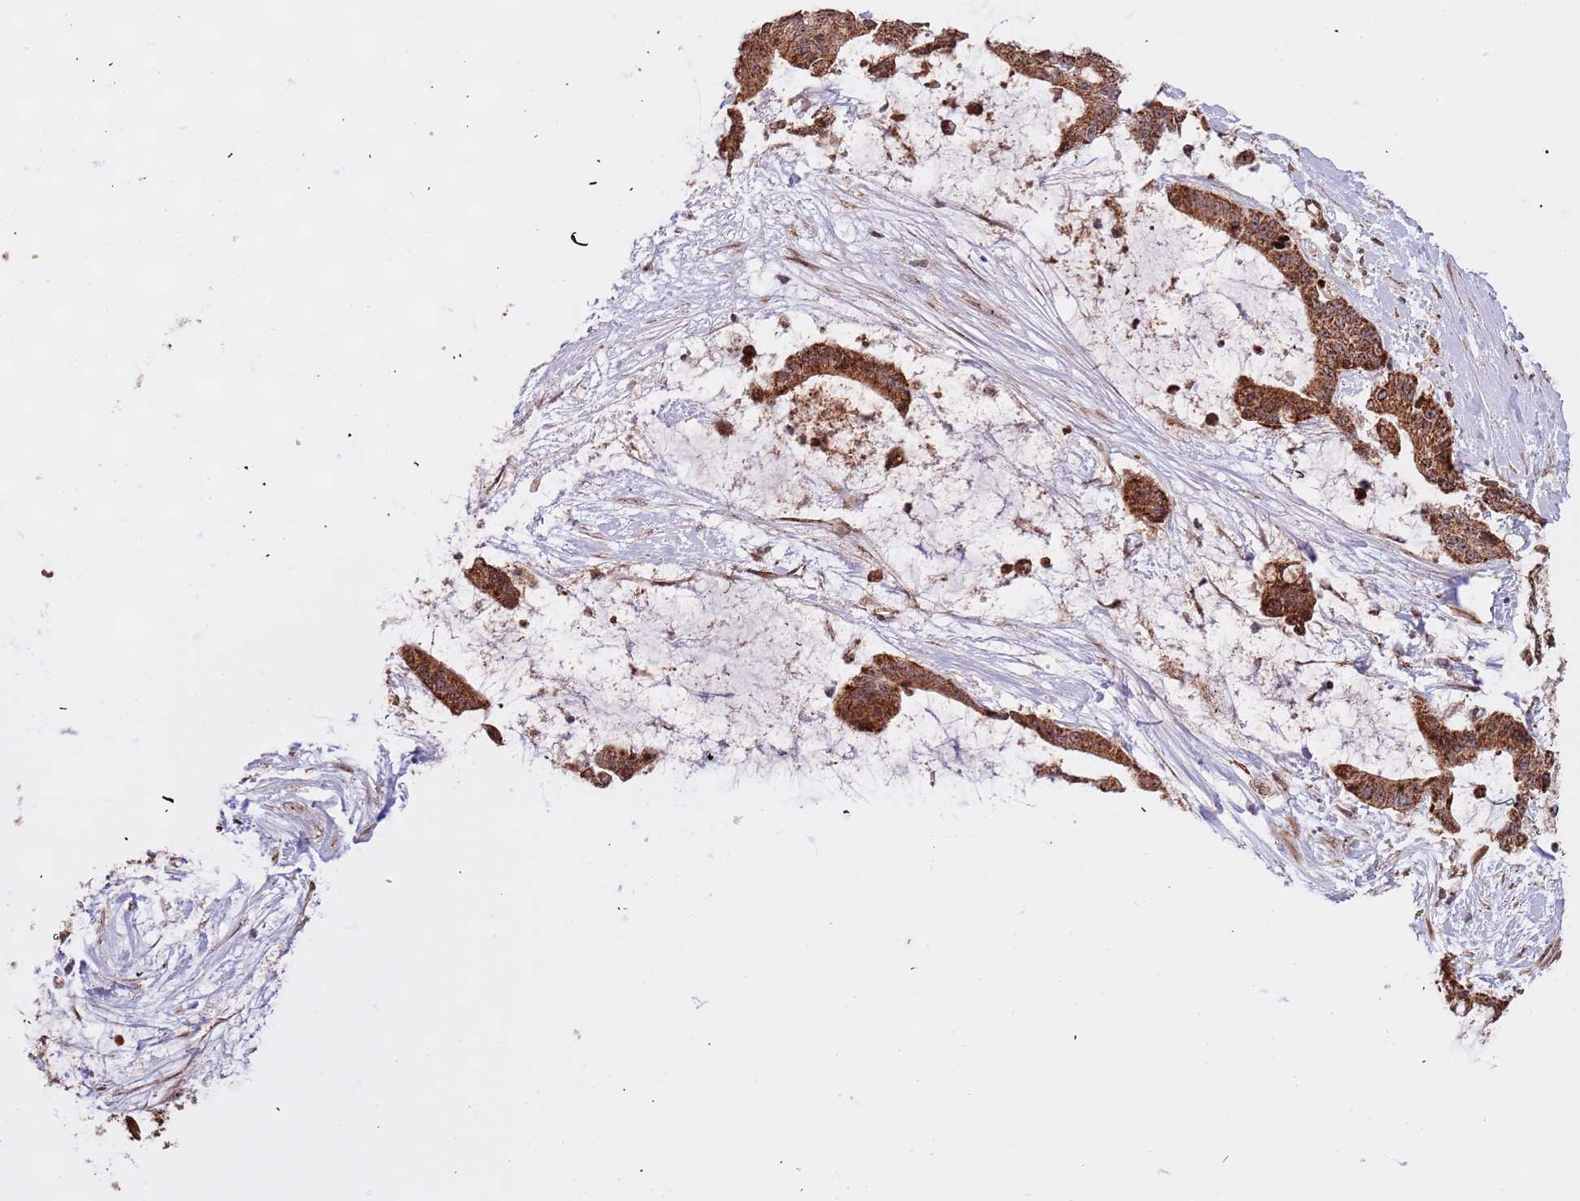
{"staining": {"intensity": "moderate", "quantity": ">75%", "location": "cytoplasmic/membranous"}, "tissue": "liver cancer", "cell_type": "Tumor cells", "image_type": "cancer", "snomed": [{"axis": "morphology", "description": "Normal tissue, NOS"}, {"axis": "morphology", "description": "Cholangiocarcinoma"}, {"axis": "topography", "description": "Liver"}, {"axis": "topography", "description": "Peripheral nerve tissue"}], "caption": "Immunohistochemistry (IHC) image of liver cholangiocarcinoma stained for a protein (brown), which demonstrates medium levels of moderate cytoplasmic/membranous positivity in approximately >75% of tumor cells.", "gene": "DCHS1", "patient": {"sex": "female", "age": 73}}